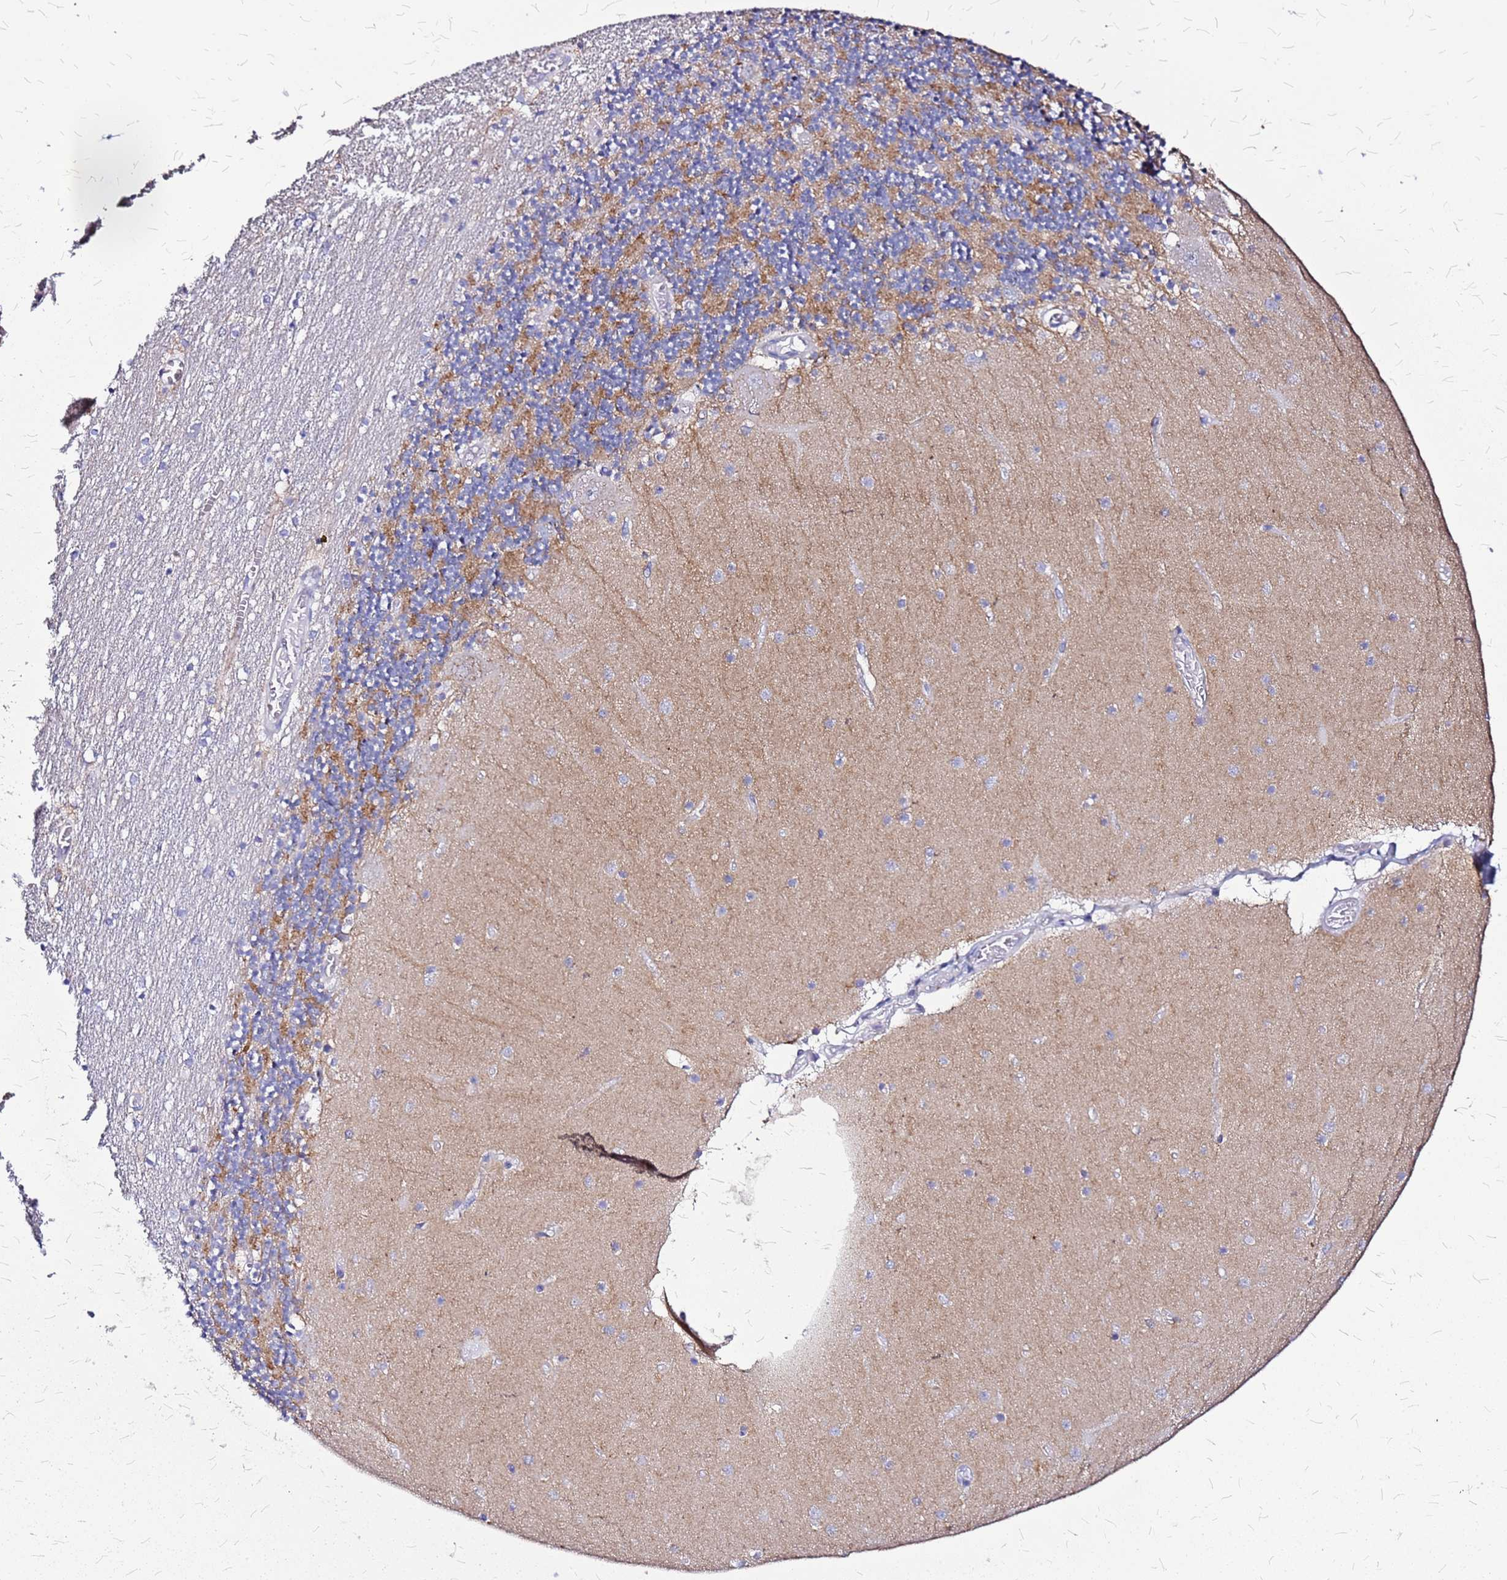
{"staining": {"intensity": "moderate", "quantity": "25%-75%", "location": "cytoplasmic/membranous"}, "tissue": "cerebellum", "cell_type": "Cells in granular layer", "image_type": "normal", "snomed": [{"axis": "morphology", "description": "Normal tissue, NOS"}, {"axis": "topography", "description": "Cerebellum"}], "caption": "Immunohistochemical staining of unremarkable human cerebellum shows medium levels of moderate cytoplasmic/membranous staining in approximately 25%-75% of cells in granular layer.", "gene": "CASD1", "patient": {"sex": "female", "age": 28}}